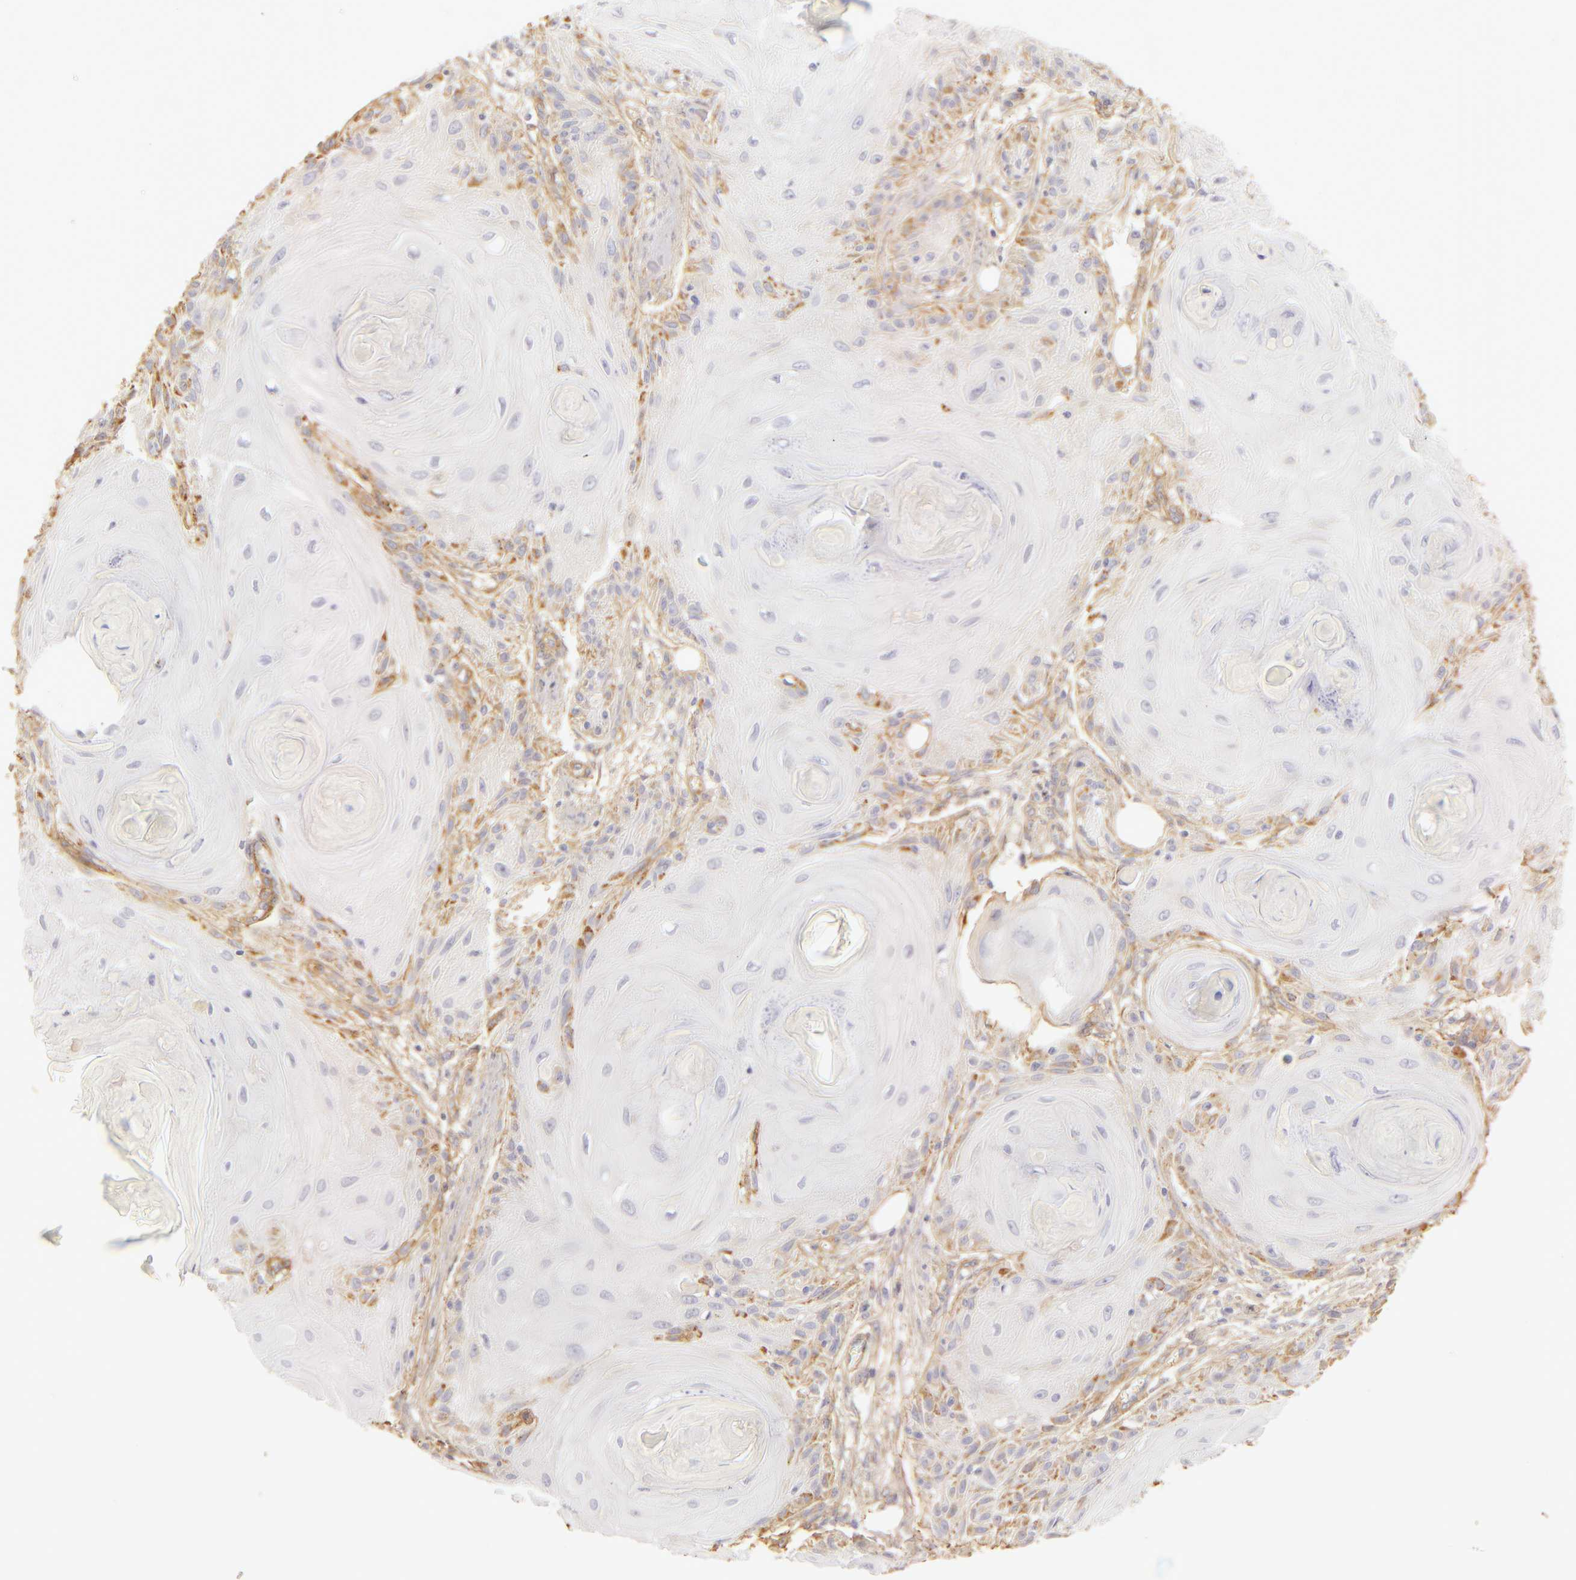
{"staining": {"intensity": "weak", "quantity": "<25%", "location": "cytoplasmic/membranous"}, "tissue": "skin cancer", "cell_type": "Tumor cells", "image_type": "cancer", "snomed": [{"axis": "morphology", "description": "Squamous cell carcinoma, NOS"}, {"axis": "topography", "description": "Skin"}], "caption": "IHC micrograph of neoplastic tissue: skin cancer (squamous cell carcinoma) stained with DAB demonstrates no significant protein expression in tumor cells. (Stains: DAB immunohistochemistry (IHC) with hematoxylin counter stain, Microscopy: brightfield microscopy at high magnification).", "gene": "COL4A1", "patient": {"sex": "female", "age": 88}}